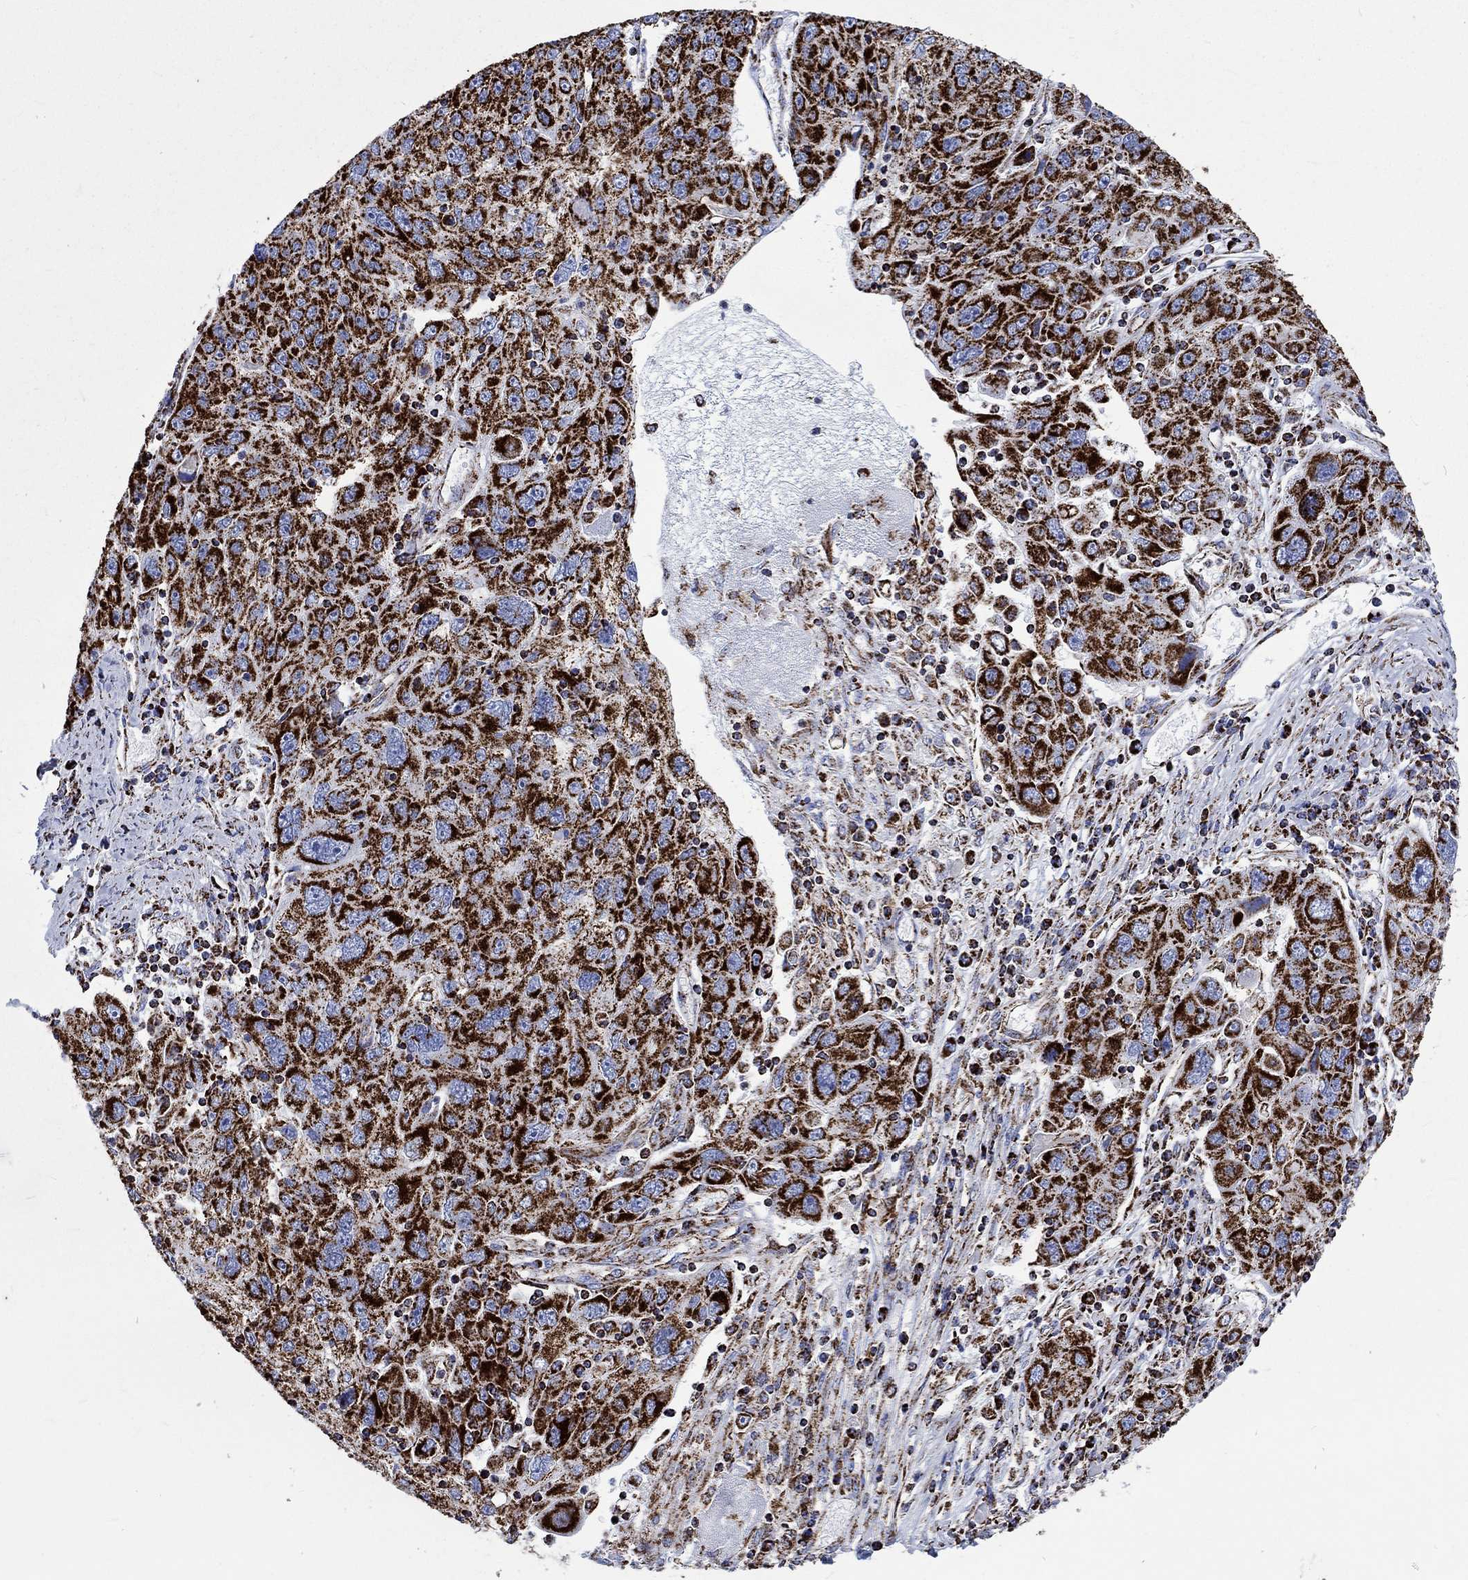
{"staining": {"intensity": "strong", "quantity": ">75%", "location": "cytoplasmic/membranous"}, "tissue": "stomach cancer", "cell_type": "Tumor cells", "image_type": "cancer", "snomed": [{"axis": "morphology", "description": "Adenocarcinoma, NOS"}, {"axis": "topography", "description": "Stomach"}], "caption": "Immunohistochemistry (IHC) image of neoplastic tissue: human stomach adenocarcinoma stained using IHC shows high levels of strong protein expression localized specifically in the cytoplasmic/membranous of tumor cells, appearing as a cytoplasmic/membranous brown color.", "gene": "RCE1", "patient": {"sex": "male", "age": 56}}